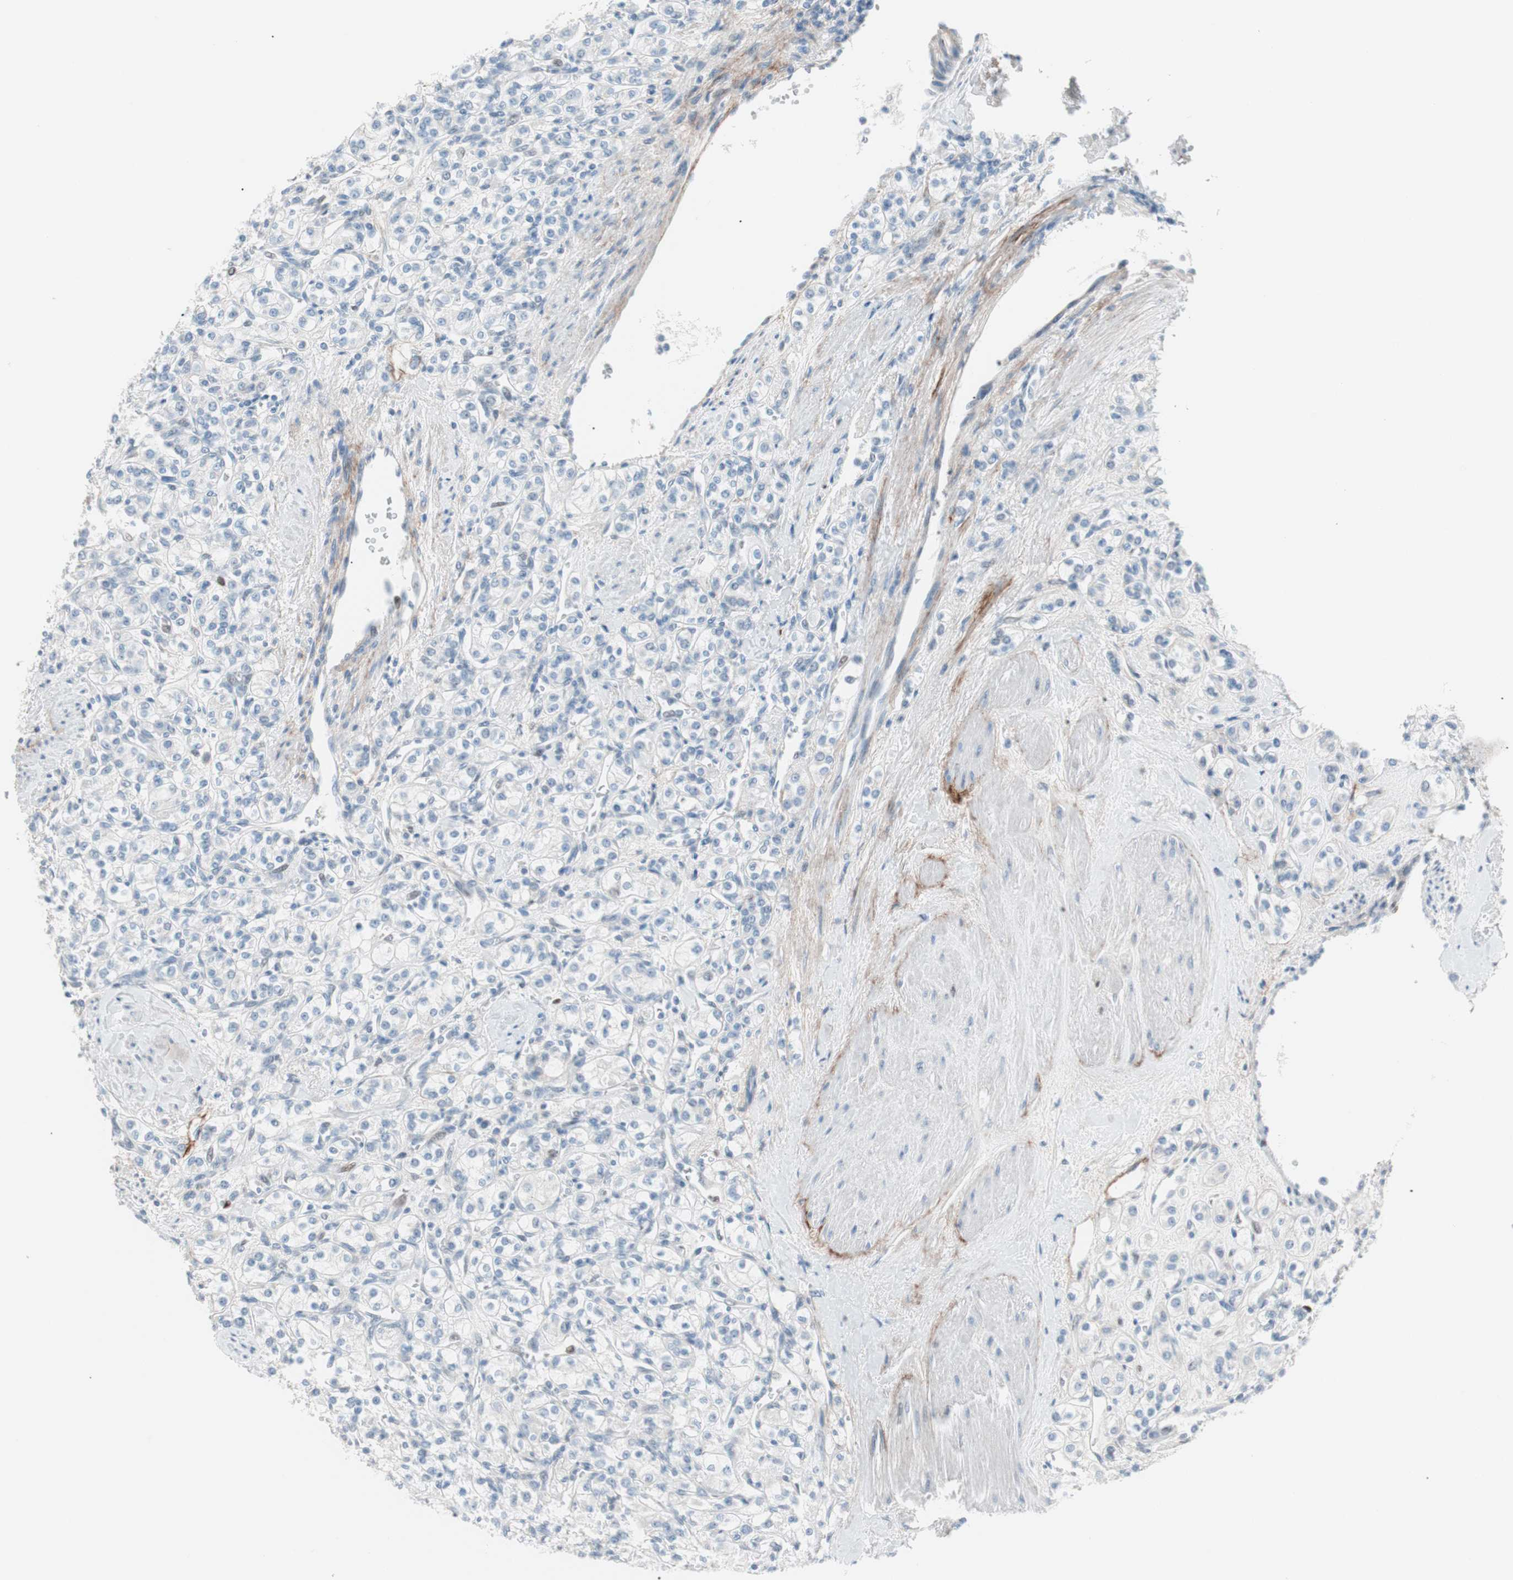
{"staining": {"intensity": "negative", "quantity": "none", "location": "none"}, "tissue": "renal cancer", "cell_type": "Tumor cells", "image_type": "cancer", "snomed": [{"axis": "morphology", "description": "Adenocarcinoma, NOS"}, {"axis": "topography", "description": "Kidney"}], "caption": "Tumor cells are negative for protein expression in human renal cancer (adenocarcinoma). (IHC, brightfield microscopy, high magnification).", "gene": "FOSL1", "patient": {"sex": "male", "age": 77}}